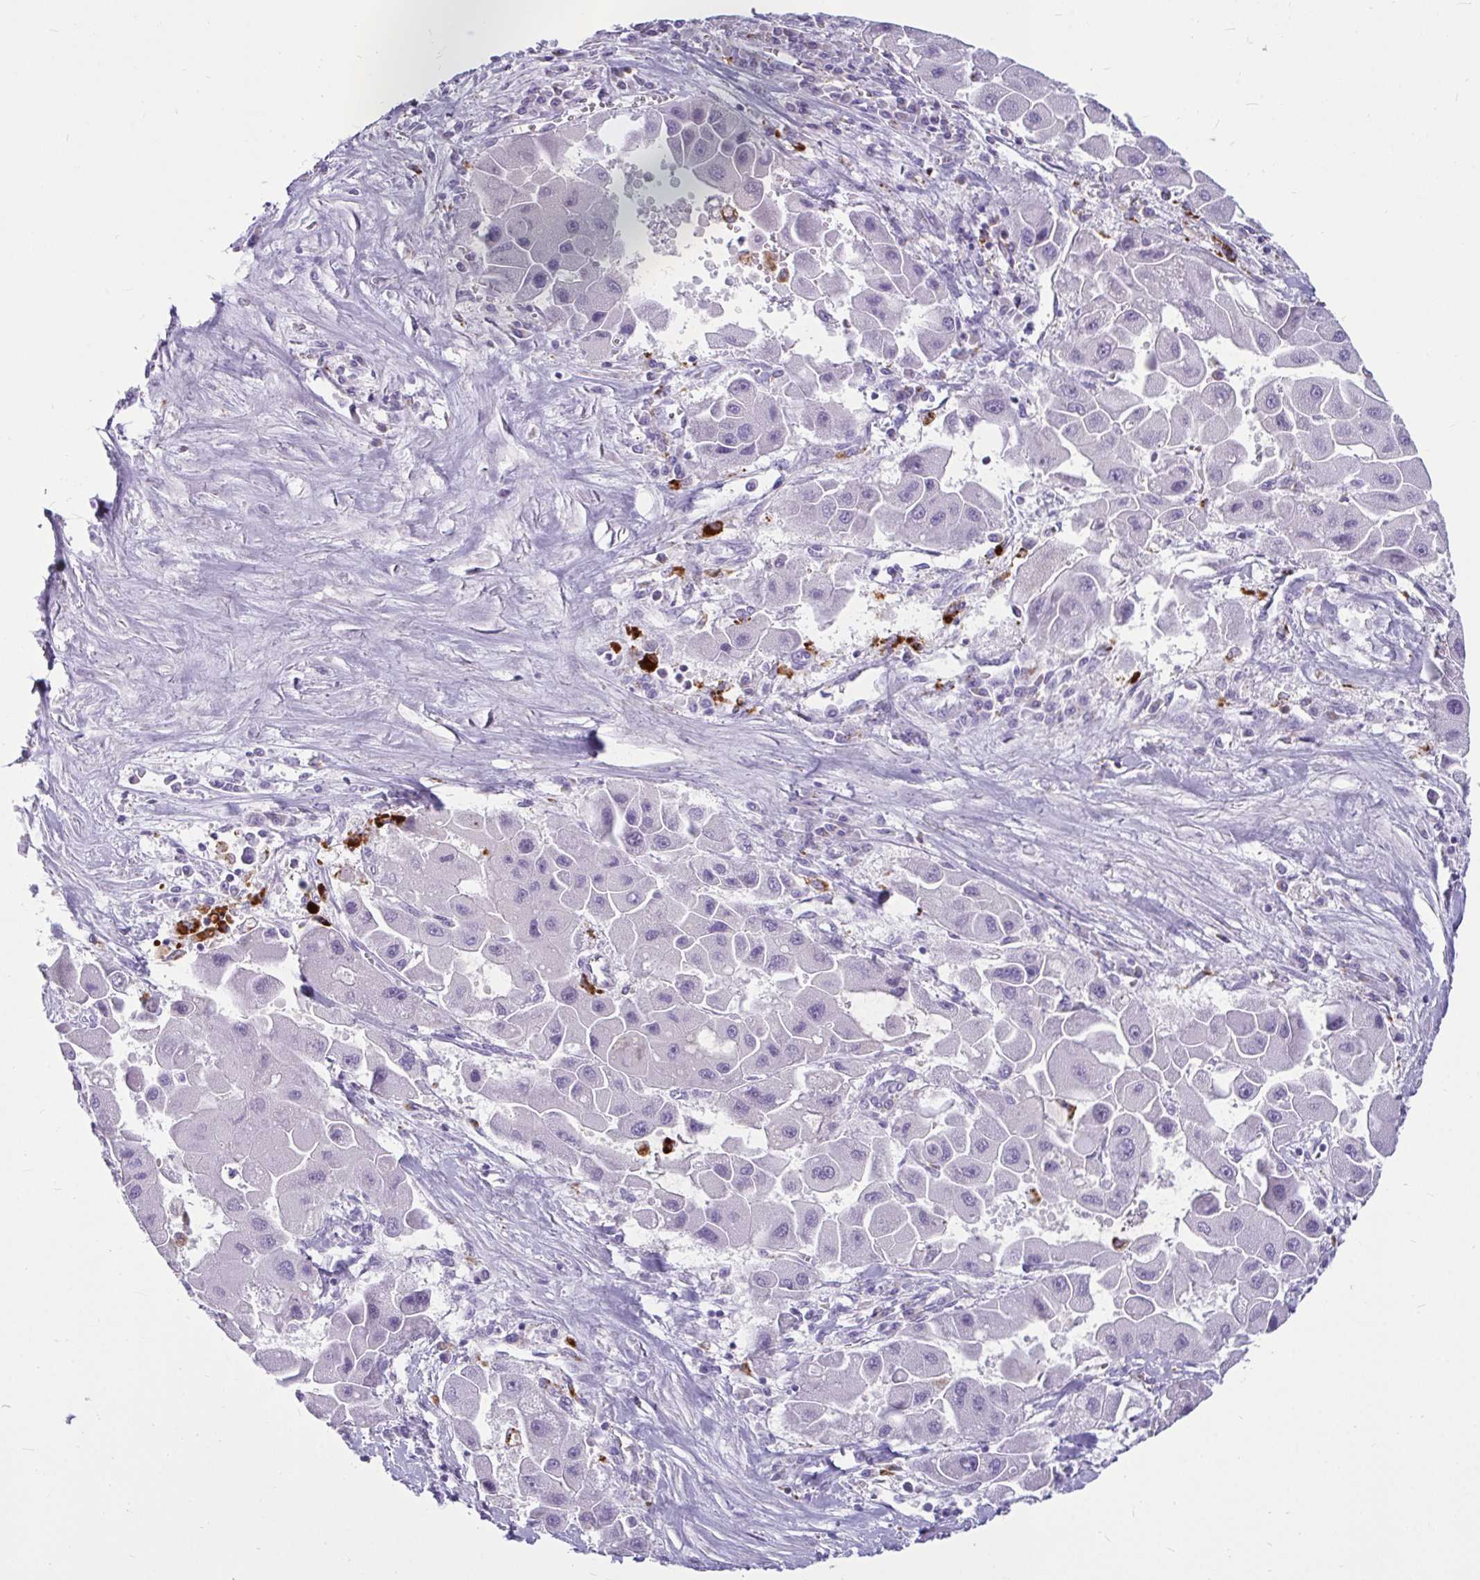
{"staining": {"intensity": "negative", "quantity": "none", "location": "none"}, "tissue": "liver cancer", "cell_type": "Tumor cells", "image_type": "cancer", "snomed": [{"axis": "morphology", "description": "Carcinoma, Hepatocellular, NOS"}, {"axis": "topography", "description": "Liver"}], "caption": "IHC image of neoplastic tissue: liver cancer stained with DAB (3,3'-diaminobenzidine) reveals no significant protein positivity in tumor cells.", "gene": "CTSZ", "patient": {"sex": "male", "age": 24}}